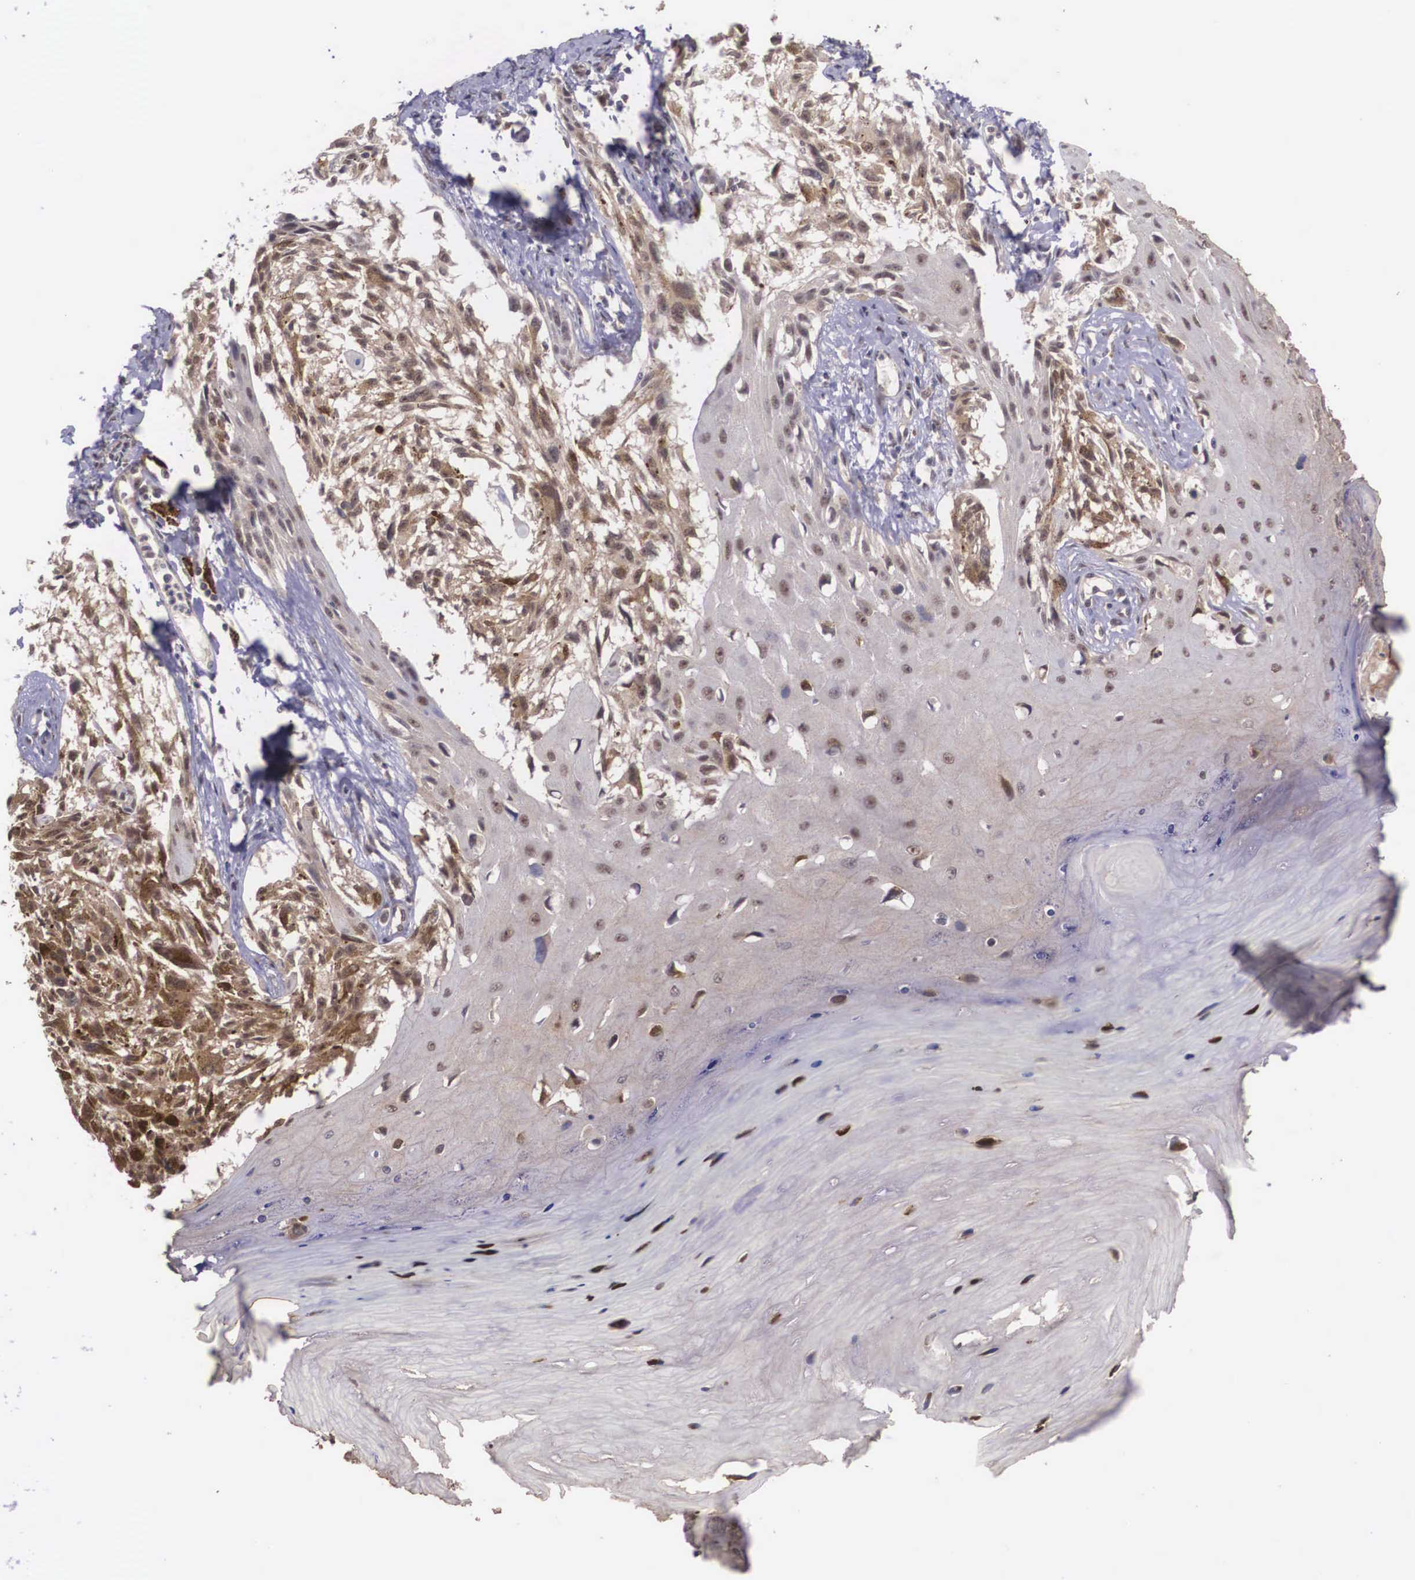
{"staining": {"intensity": "weak", "quantity": ">75%", "location": "cytoplasmic/membranous"}, "tissue": "melanoma", "cell_type": "Tumor cells", "image_type": "cancer", "snomed": [{"axis": "morphology", "description": "Malignant melanoma, NOS"}, {"axis": "topography", "description": "Skin"}], "caption": "Protein staining shows weak cytoplasmic/membranous expression in about >75% of tumor cells in malignant melanoma.", "gene": "VASH1", "patient": {"sex": "female", "age": 82}}